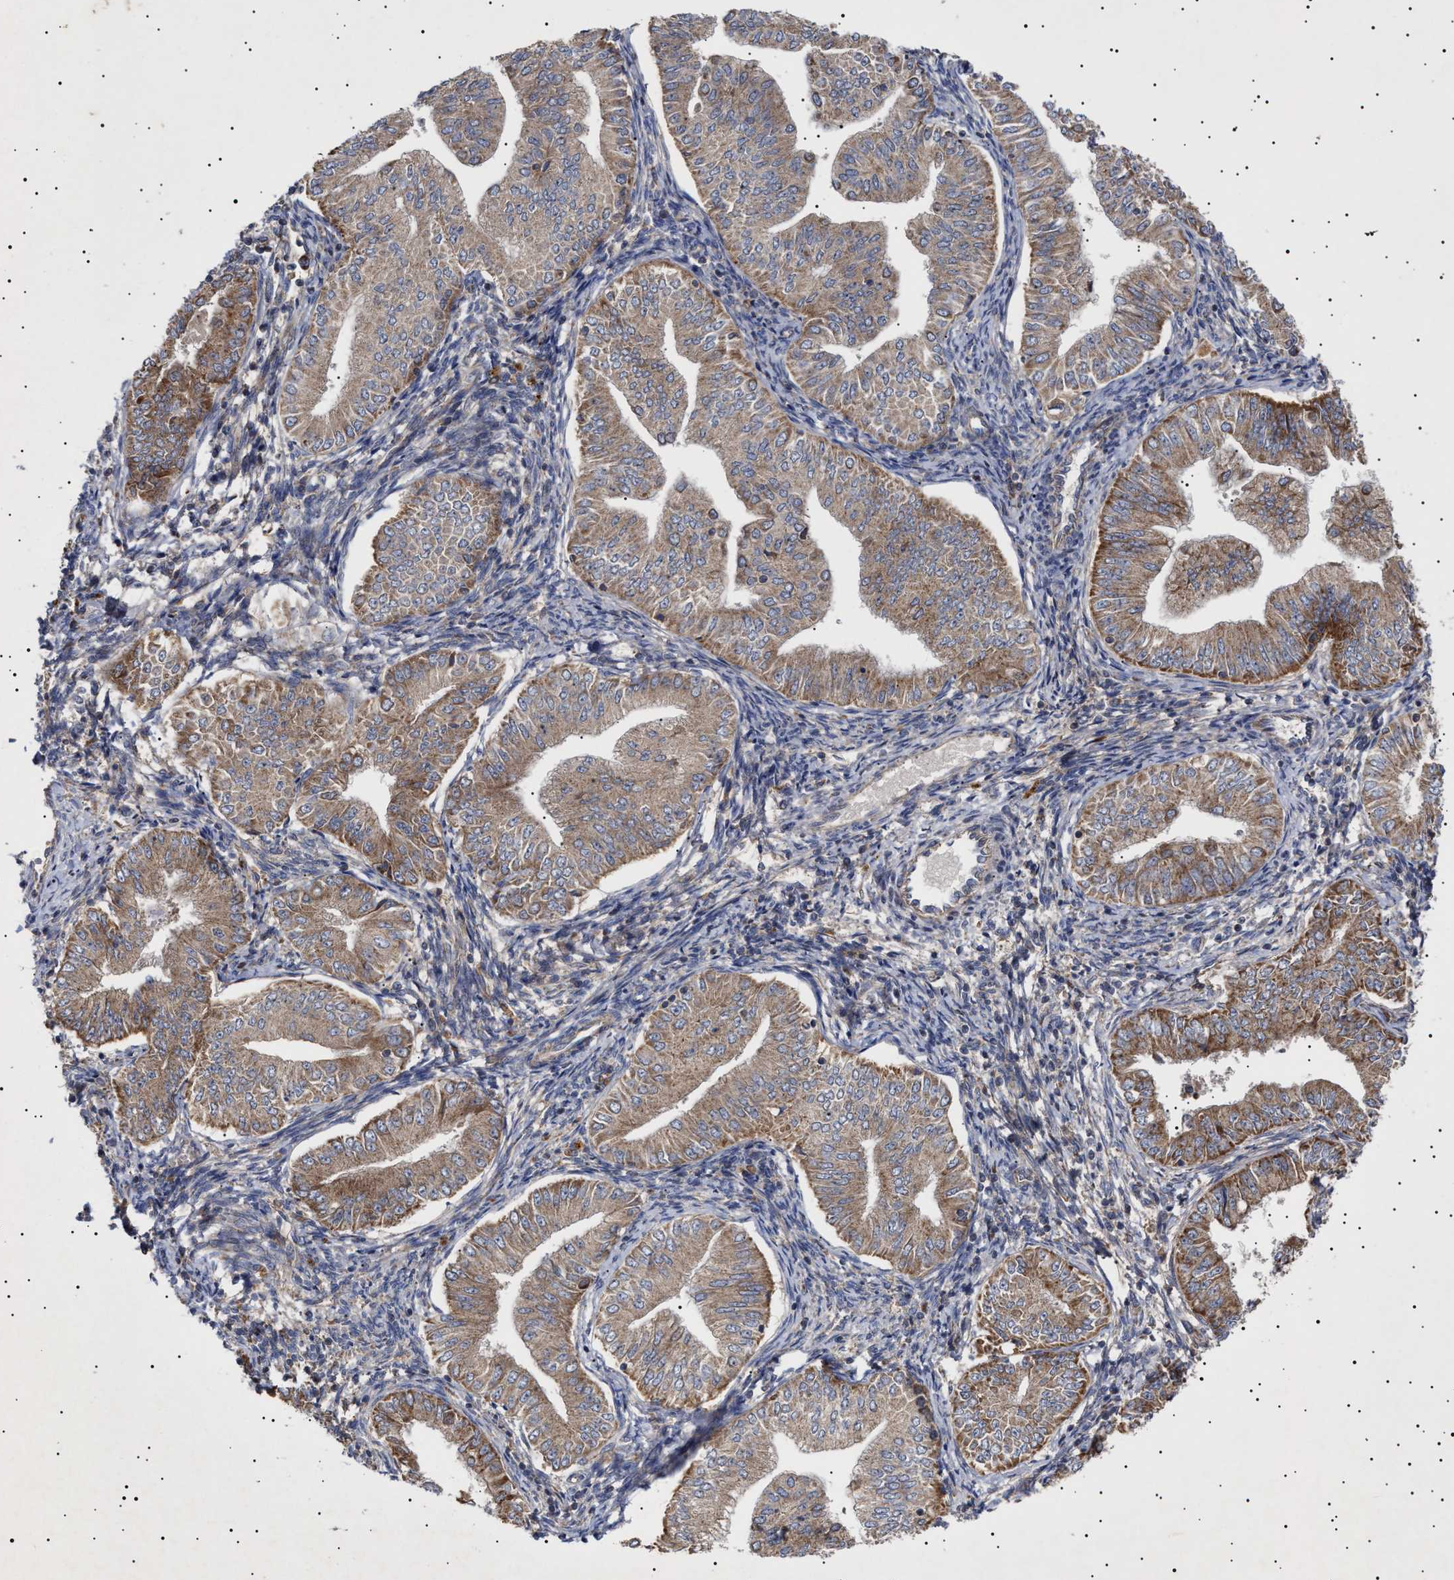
{"staining": {"intensity": "moderate", "quantity": ">75%", "location": "cytoplasmic/membranous"}, "tissue": "endometrial cancer", "cell_type": "Tumor cells", "image_type": "cancer", "snomed": [{"axis": "morphology", "description": "Normal tissue, NOS"}, {"axis": "morphology", "description": "Adenocarcinoma, NOS"}, {"axis": "topography", "description": "Endometrium"}], "caption": "DAB immunohistochemical staining of endometrial adenocarcinoma reveals moderate cytoplasmic/membranous protein expression in about >75% of tumor cells.", "gene": "MRPL10", "patient": {"sex": "female", "age": 53}}